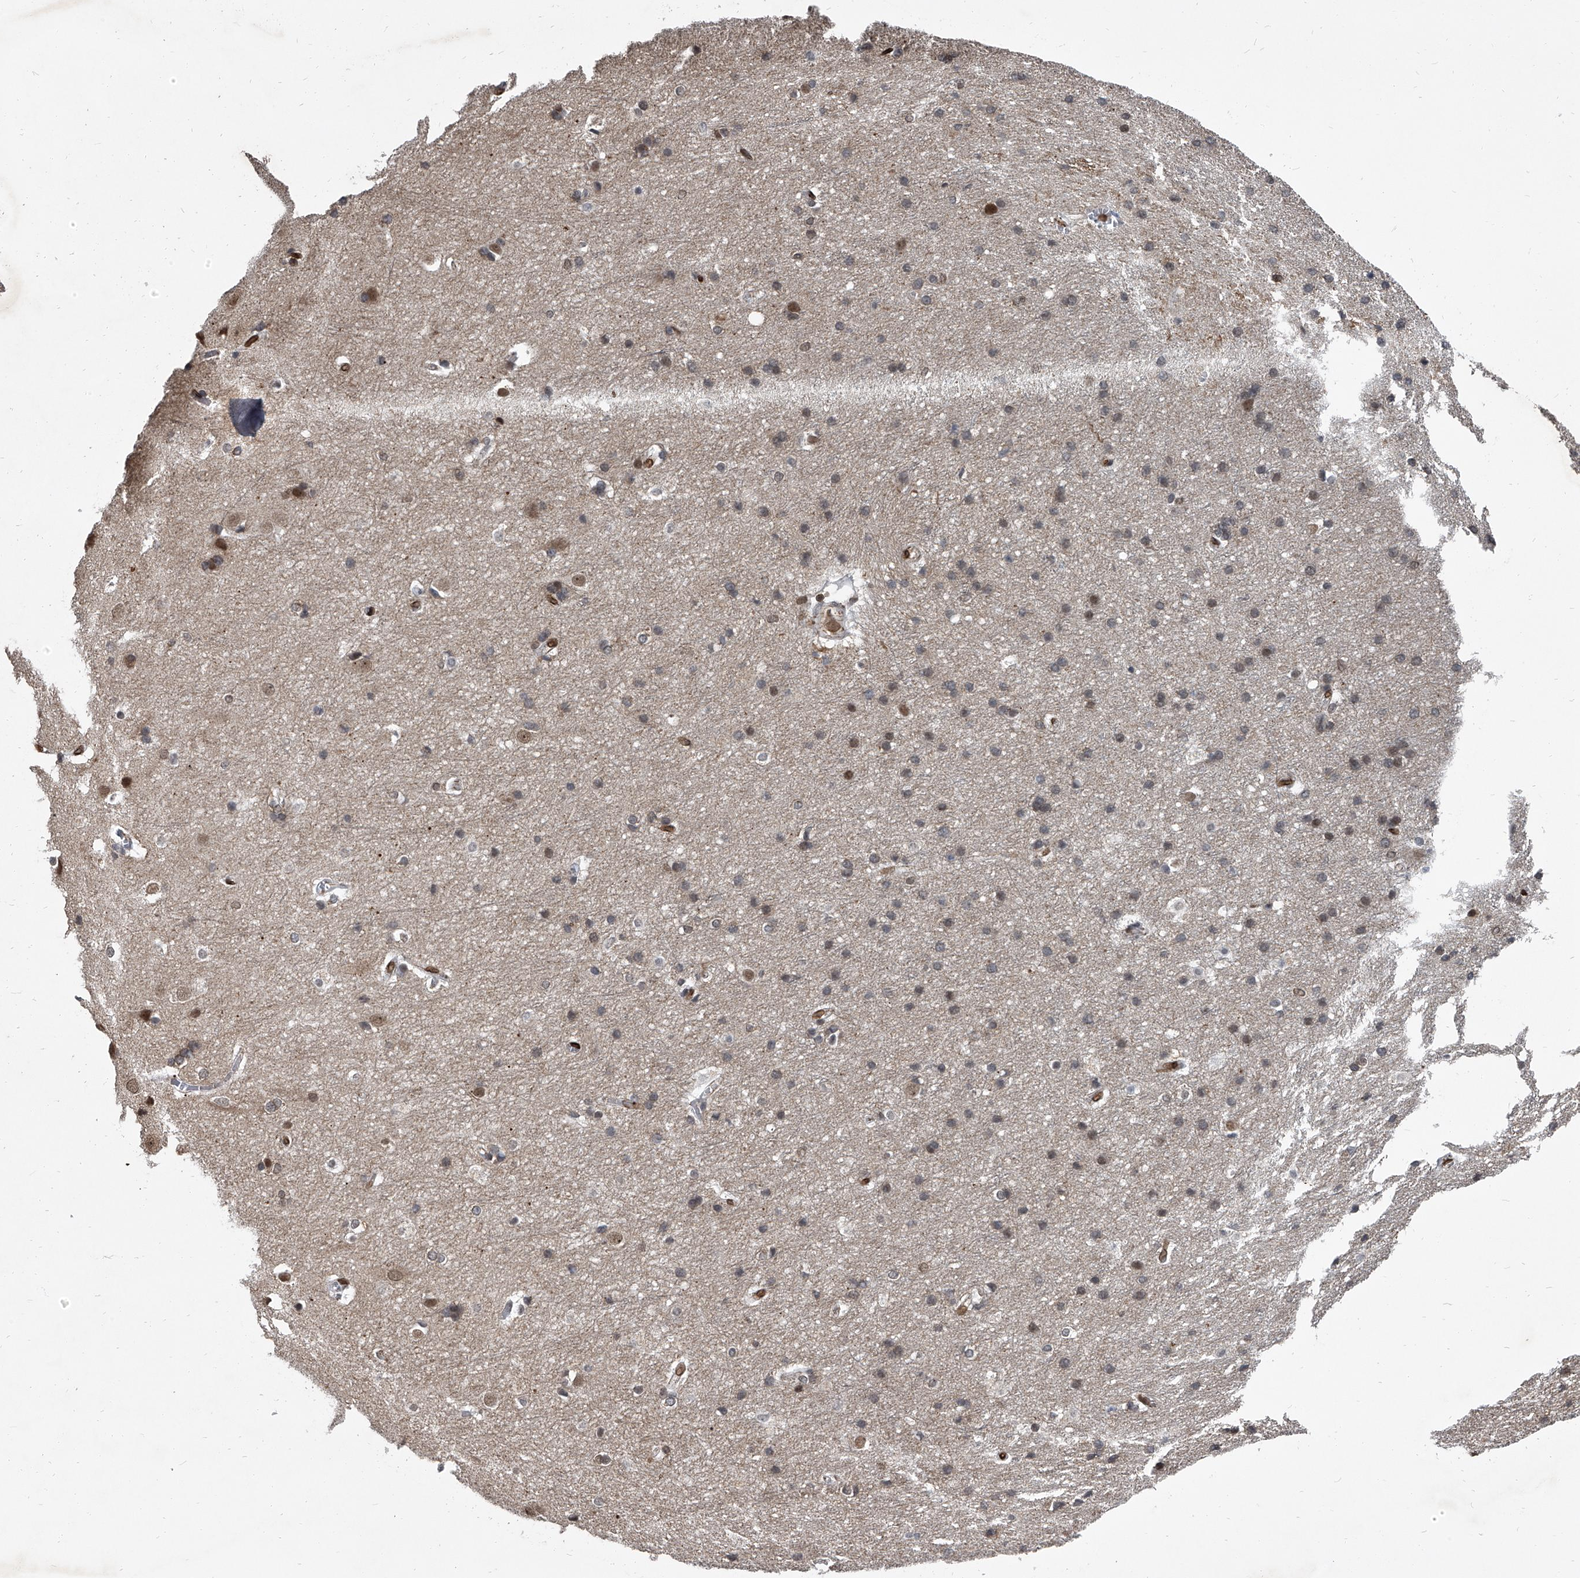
{"staining": {"intensity": "moderate", "quantity": ">75%", "location": "cytoplasmic/membranous,nuclear"}, "tissue": "cerebral cortex", "cell_type": "Endothelial cells", "image_type": "normal", "snomed": [{"axis": "morphology", "description": "Normal tissue, NOS"}, {"axis": "topography", "description": "Cerebral cortex"}], "caption": "Immunohistochemical staining of unremarkable human cerebral cortex demonstrates medium levels of moderate cytoplasmic/membranous,nuclear positivity in approximately >75% of endothelial cells.", "gene": "PHF20", "patient": {"sex": "male", "age": 54}}